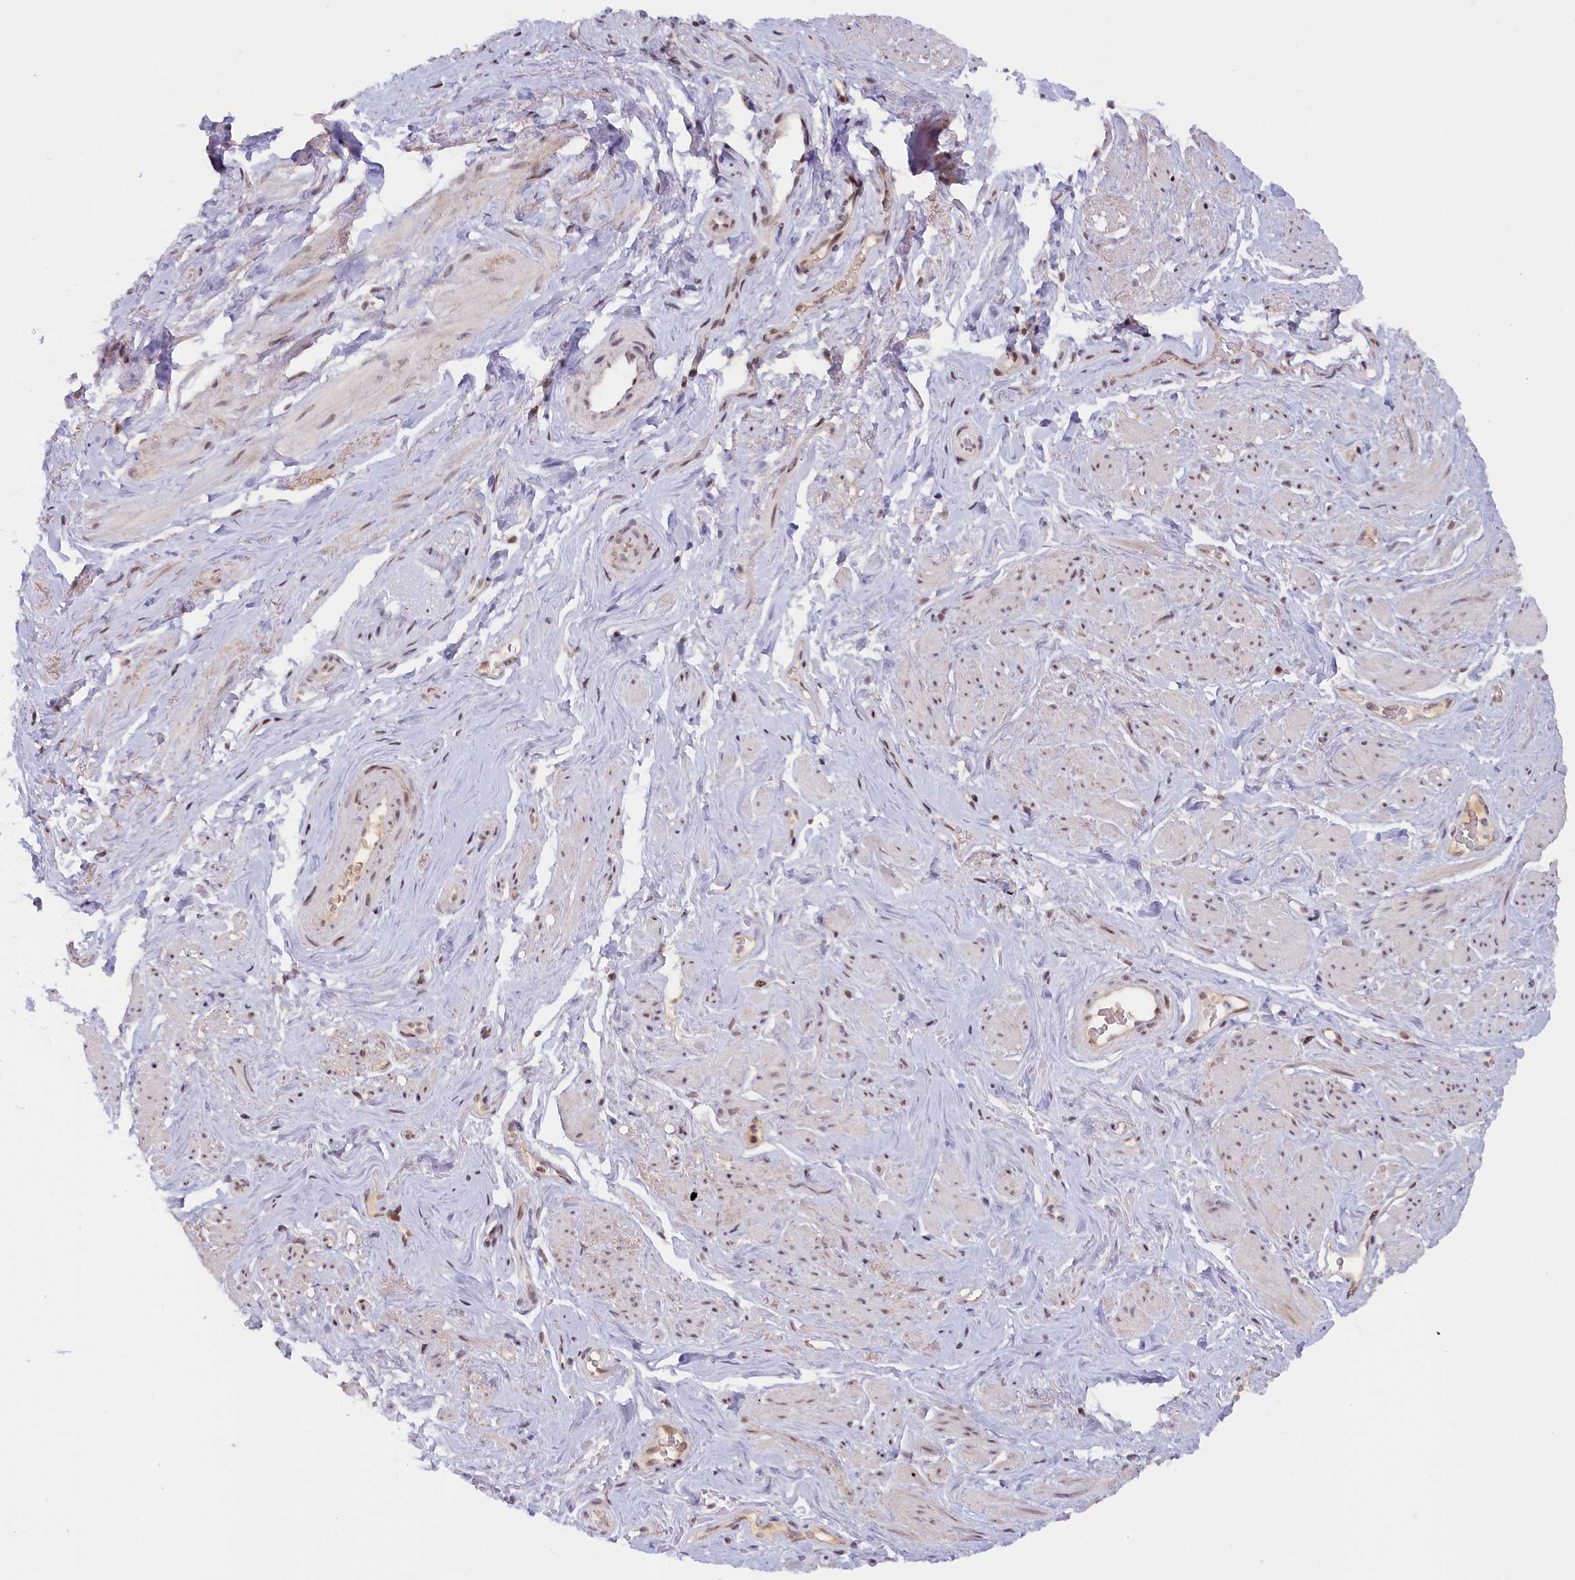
{"staining": {"intensity": "weak", "quantity": "<25%", "location": "nuclear"}, "tissue": "smooth muscle", "cell_type": "Smooth muscle cells", "image_type": "normal", "snomed": [{"axis": "morphology", "description": "Normal tissue, NOS"}, {"axis": "topography", "description": "Smooth muscle"}, {"axis": "topography", "description": "Peripheral nerve tissue"}], "caption": "Smooth muscle cells are negative for protein expression in unremarkable human smooth muscle. (Immunohistochemistry (ihc), brightfield microscopy, high magnification).", "gene": "SEC31B", "patient": {"sex": "male", "age": 69}}